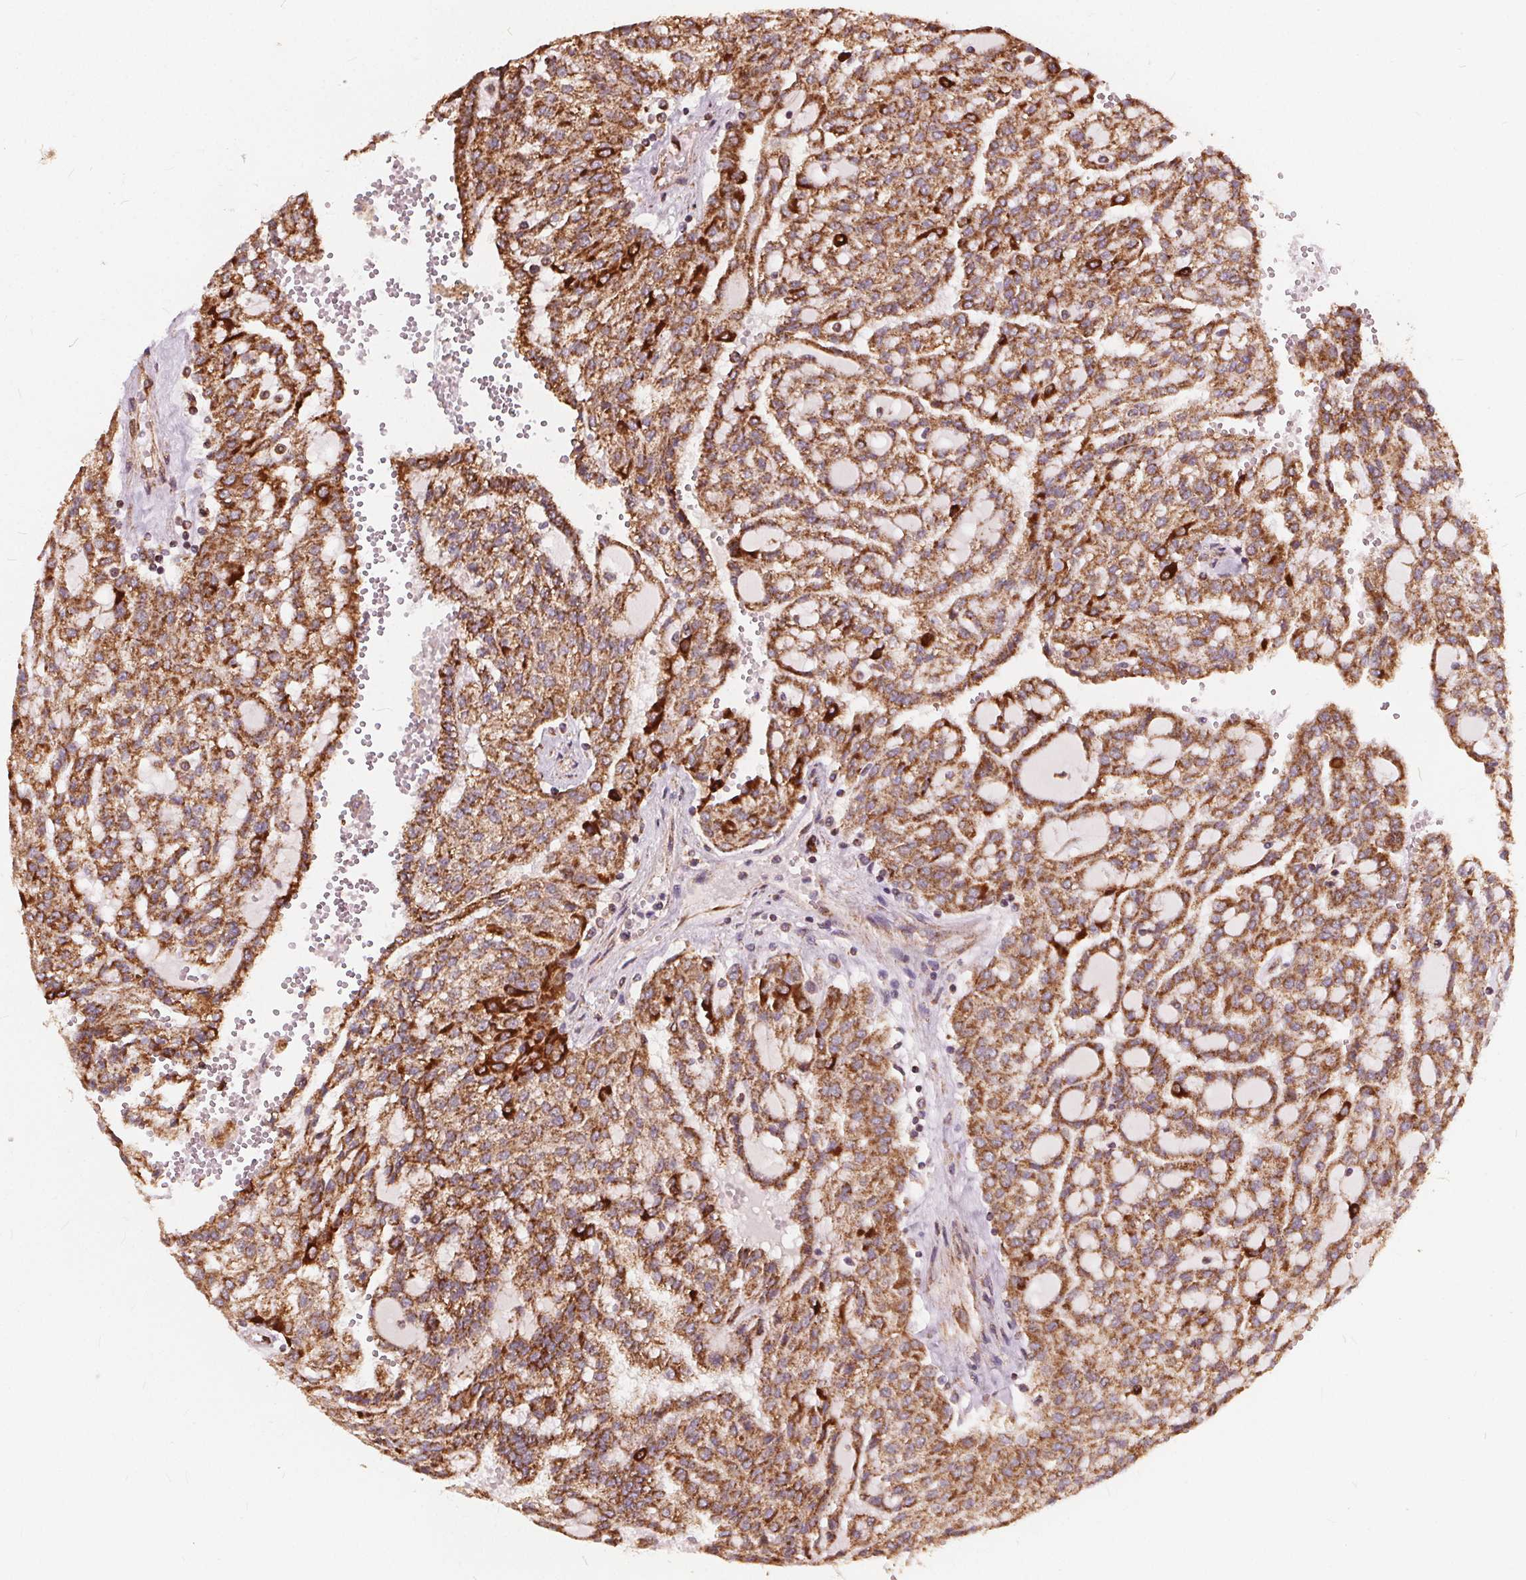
{"staining": {"intensity": "moderate", "quantity": ">75%", "location": "cytoplasmic/membranous"}, "tissue": "renal cancer", "cell_type": "Tumor cells", "image_type": "cancer", "snomed": [{"axis": "morphology", "description": "Adenocarcinoma, NOS"}, {"axis": "topography", "description": "Kidney"}], "caption": "Renal cancer stained with a brown dye demonstrates moderate cytoplasmic/membranous positive positivity in approximately >75% of tumor cells.", "gene": "PLSCR3", "patient": {"sex": "male", "age": 63}}